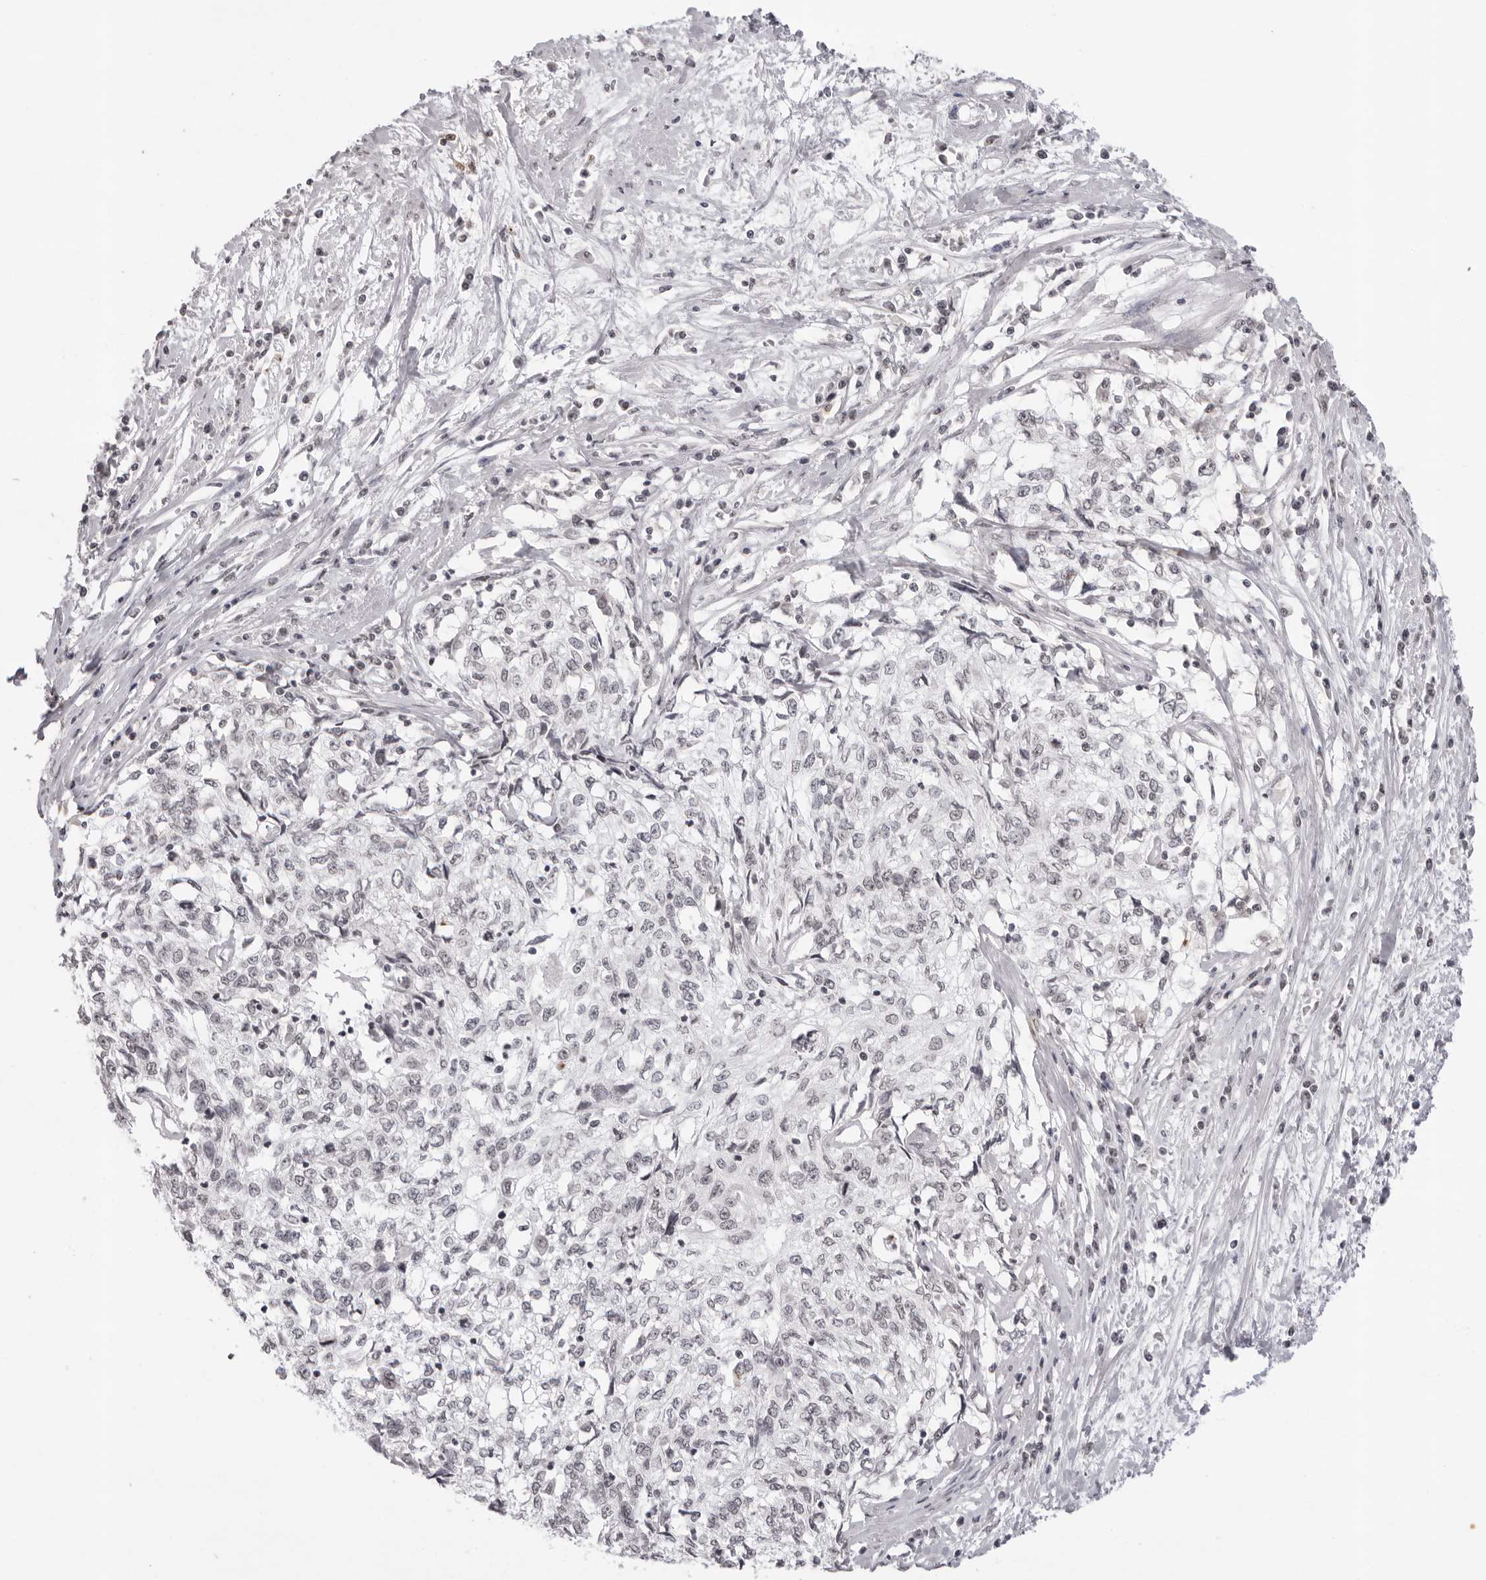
{"staining": {"intensity": "negative", "quantity": "none", "location": "none"}, "tissue": "cervical cancer", "cell_type": "Tumor cells", "image_type": "cancer", "snomed": [{"axis": "morphology", "description": "Squamous cell carcinoma, NOS"}, {"axis": "topography", "description": "Cervix"}], "caption": "Tumor cells are negative for brown protein staining in cervical cancer (squamous cell carcinoma). Brightfield microscopy of immunohistochemistry stained with DAB (brown) and hematoxylin (blue), captured at high magnification.", "gene": "NTM", "patient": {"sex": "female", "age": 57}}